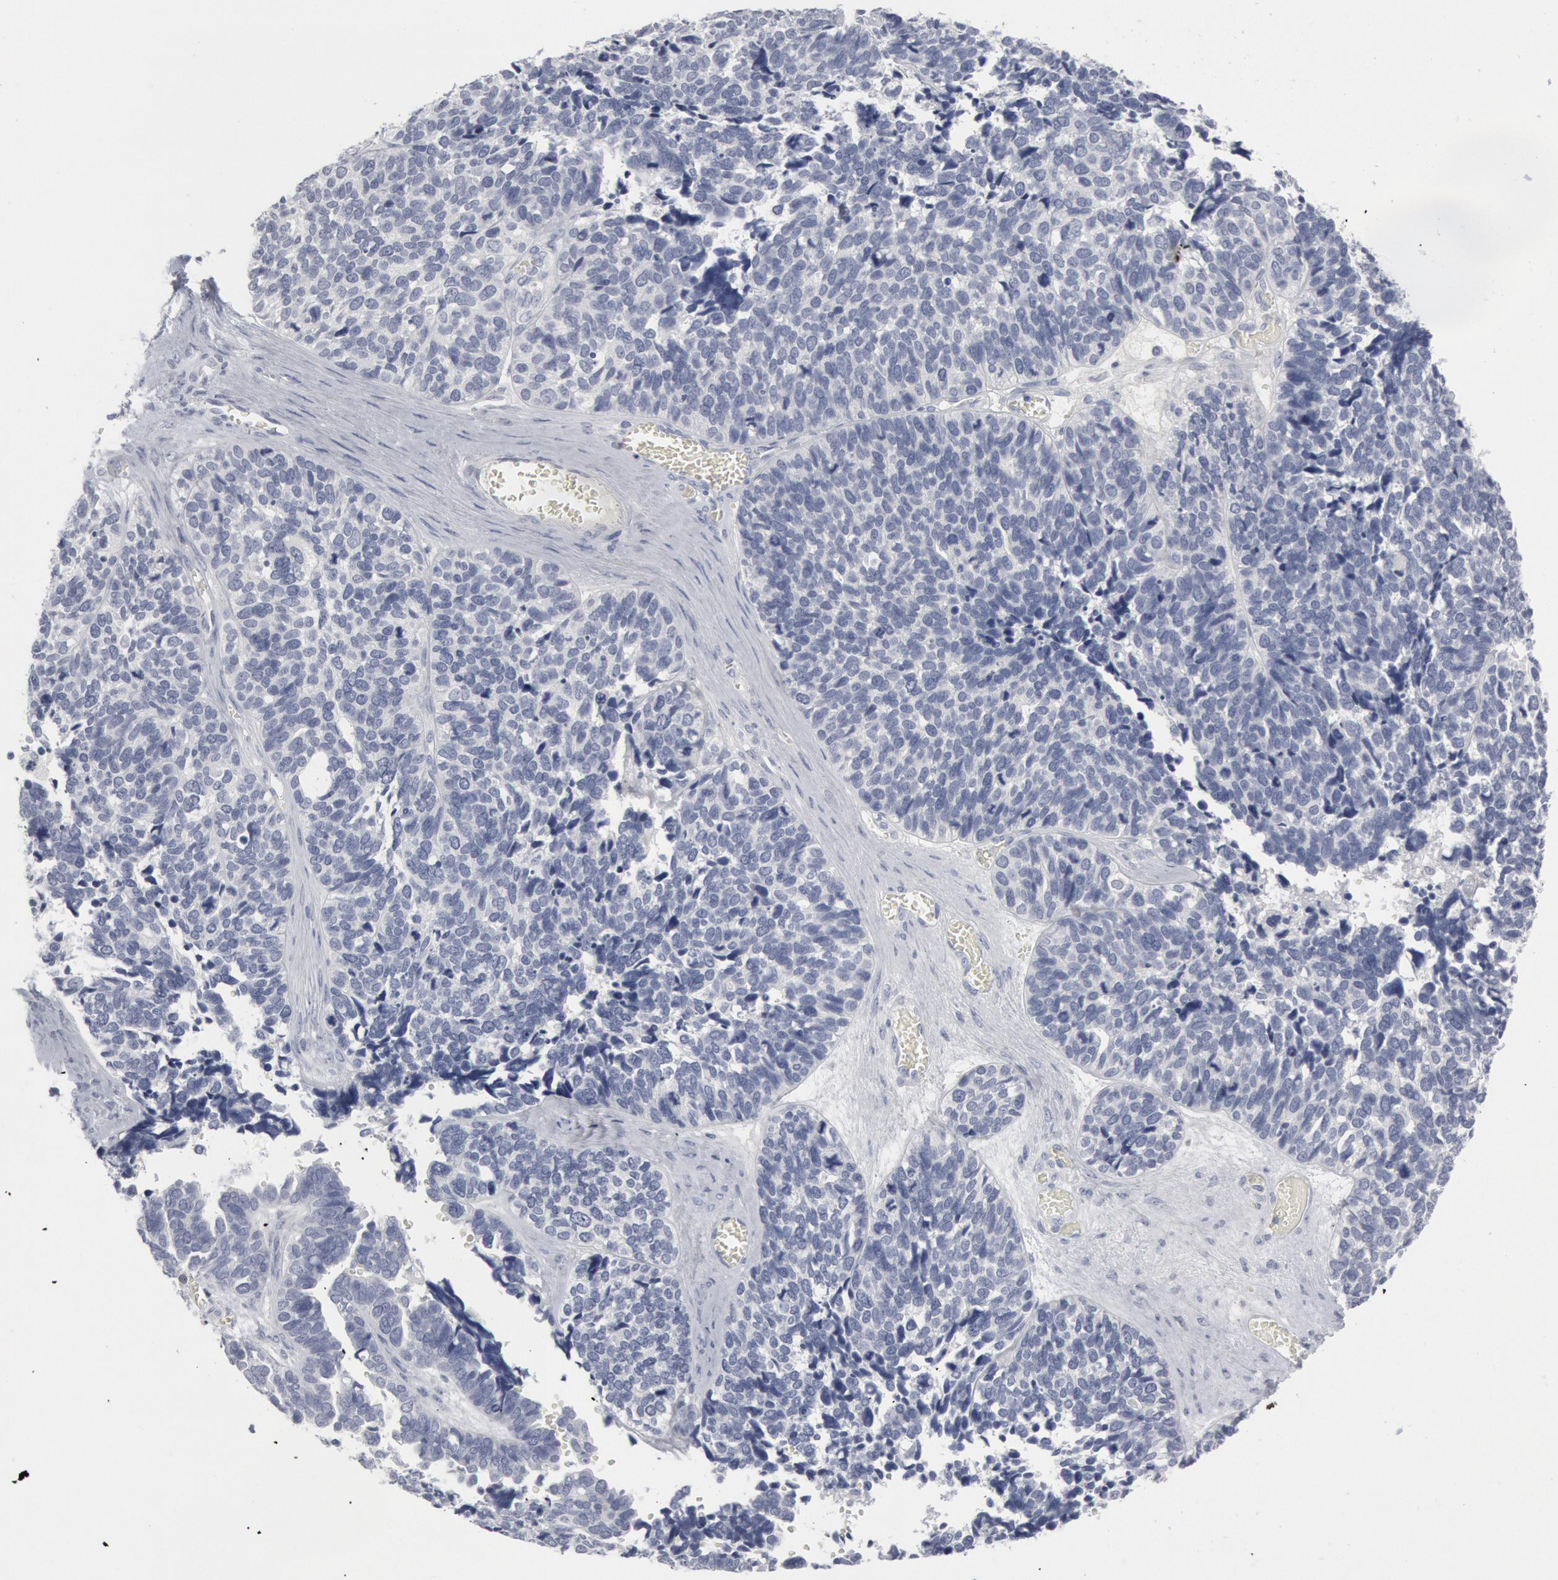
{"staining": {"intensity": "negative", "quantity": "none", "location": "none"}, "tissue": "ovarian cancer", "cell_type": "Tumor cells", "image_type": "cancer", "snomed": [{"axis": "morphology", "description": "Cystadenocarcinoma, serous, NOS"}, {"axis": "topography", "description": "Ovary"}], "caption": "DAB (3,3'-diaminobenzidine) immunohistochemical staining of ovarian cancer (serous cystadenocarcinoma) shows no significant staining in tumor cells.", "gene": "DMC1", "patient": {"sex": "female", "age": 77}}